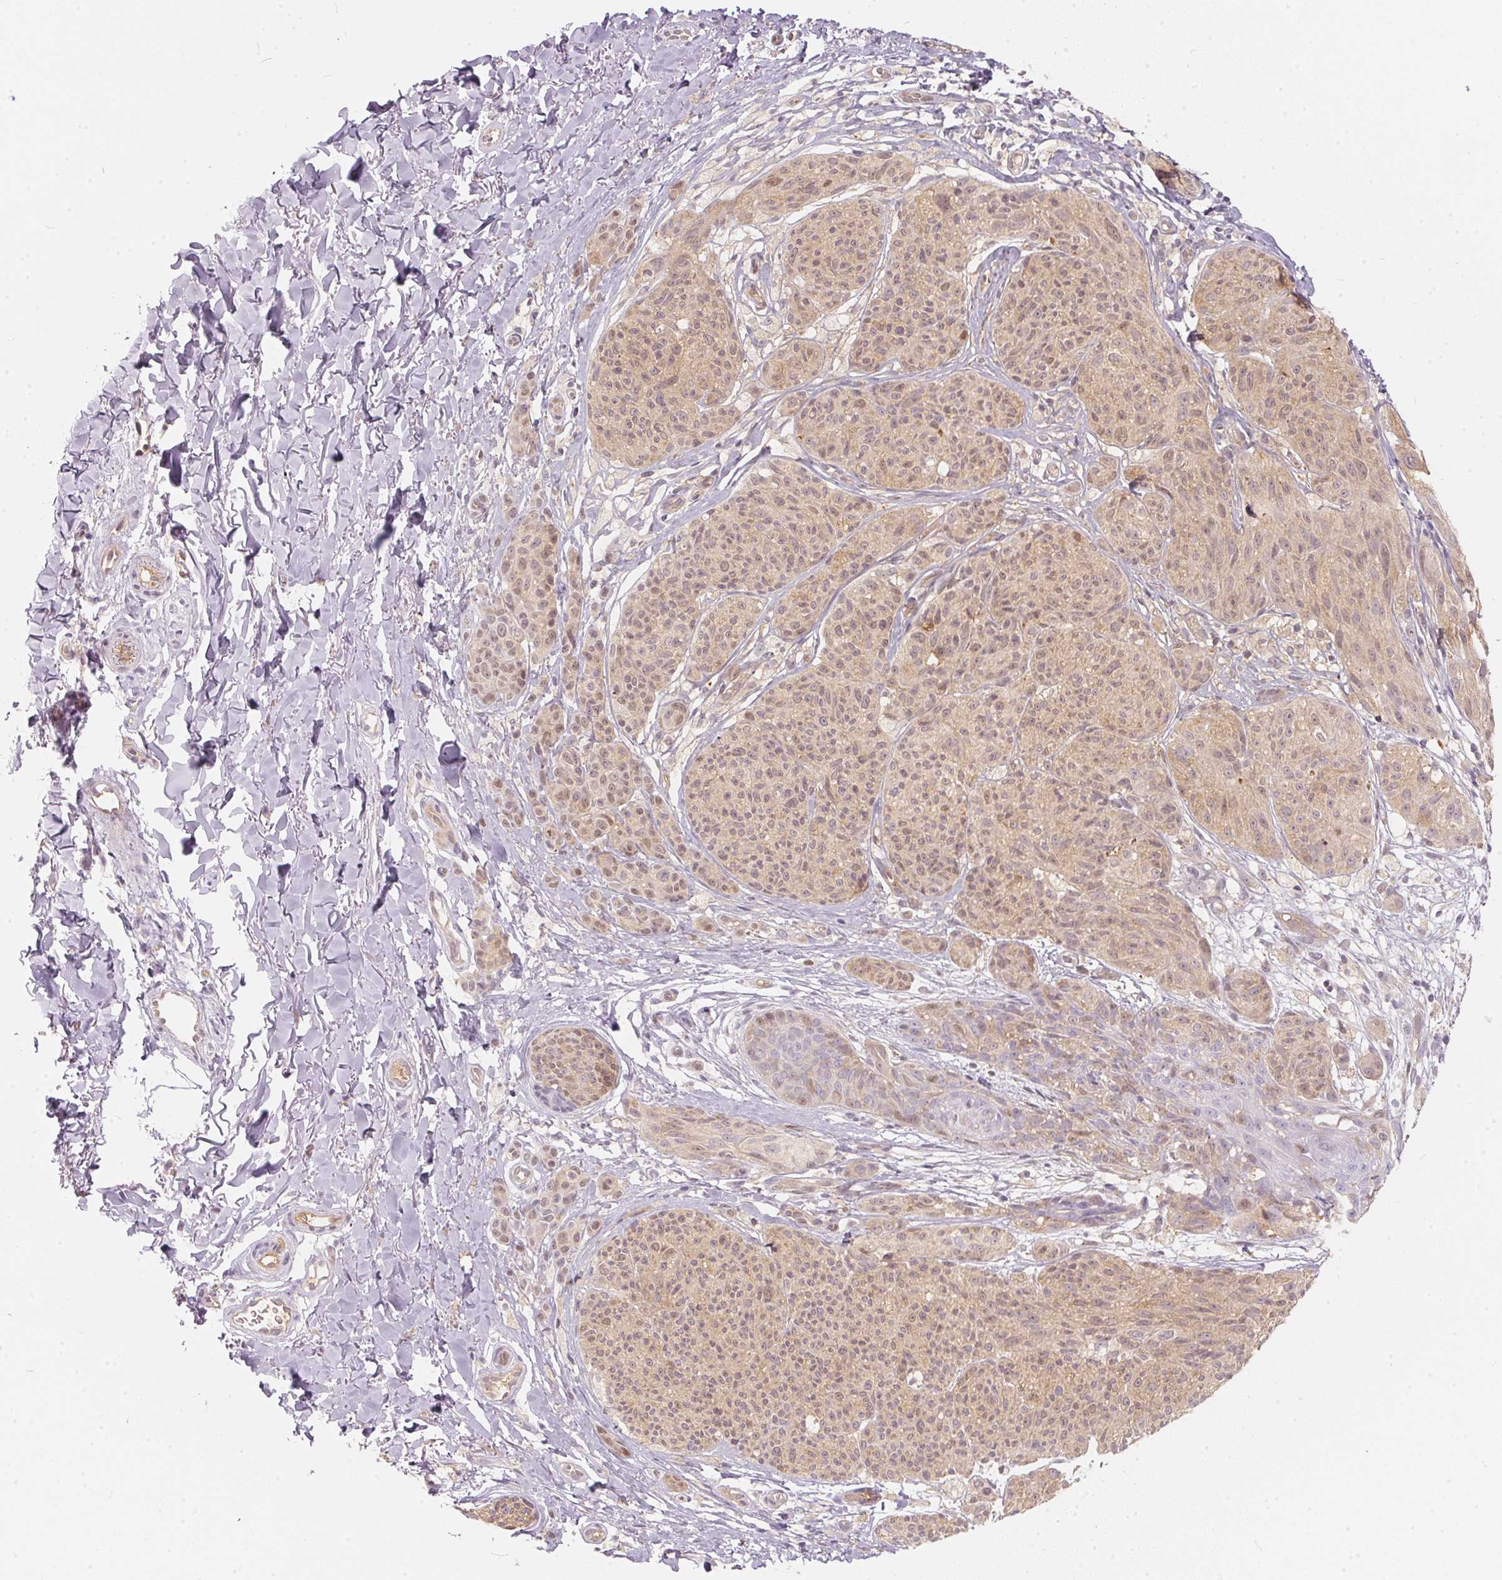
{"staining": {"intensity": "weak", "quantity": ">75%", "location": "cytoplasmic/membranous,nuclear"}, "tissue": "melanoma", "cell_type": "Tumor cells", "image_type": "cancer", "snomed": [{"axis": "morphology", "description": "Malignant melanoma, NOS"}, {"axis": "topography", "description": "Skin"}], "caption": "Malignant melanoma tissue reveals weak cytoplasmic/membranous and nuclear staining in about >75% of tumor cells, visualized by immunohistochemistry.", "gene": "BLMH", "patient": {"sex": "female", "age": 87}}